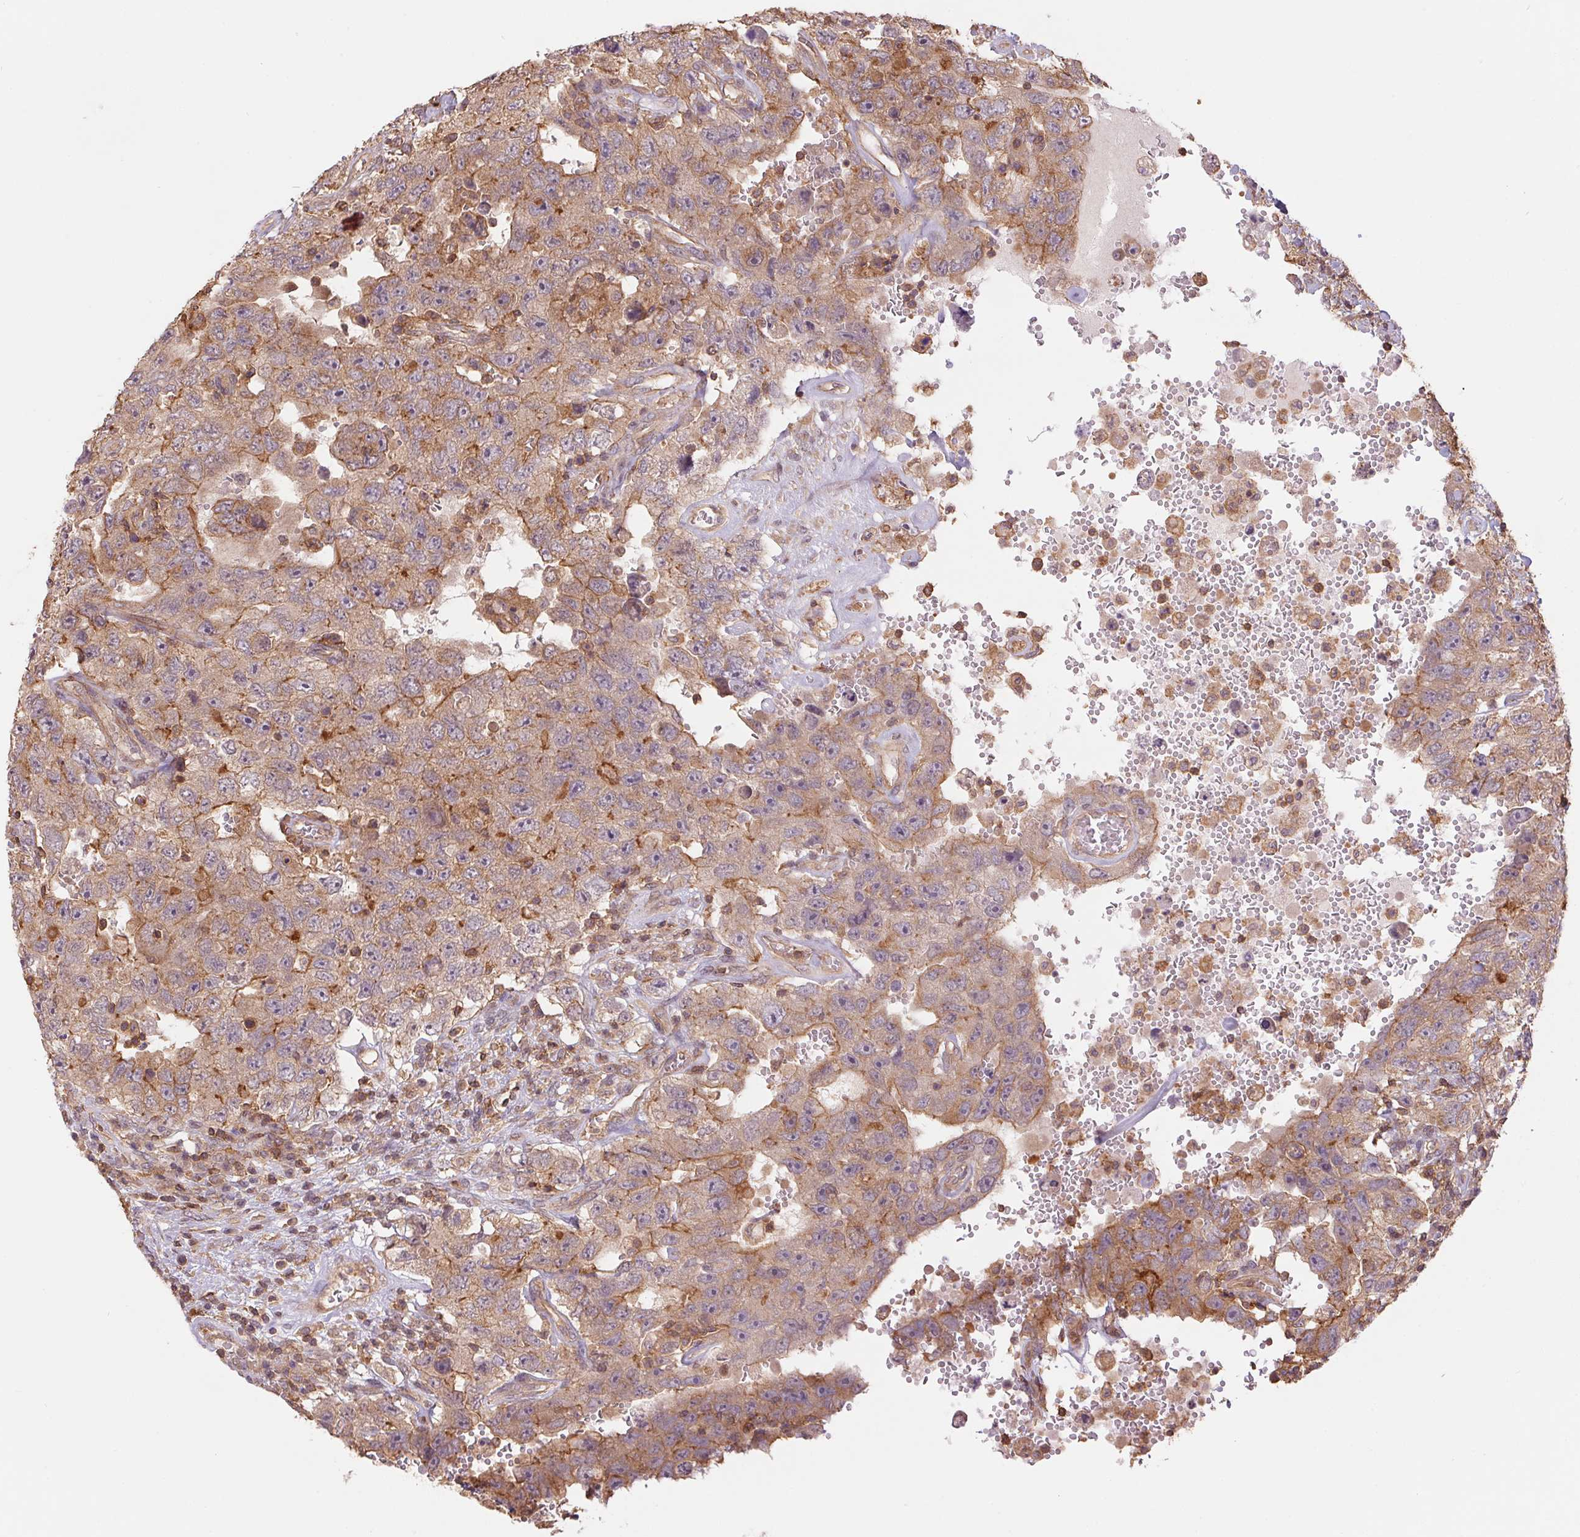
{"staining": {"intensity": "moderate", "quantity": ">75%", "location": "cytoplasmic/membranous"}, "tissue": "testis cancer", "cell_type": "Tumor cells", "image_type": "cancer", "snomed": [{"axis": "morphology", "description": "Carcinoma, Embryonal, NOS"}, {"axis": "topography", "description": "Testis"}], "caption": "Testis cancer stained for a protein (brown) demonstrates moderate cytoplasmic/membranous positive expression in about >75% of tumor cells.", "gene": "TUBA3D", "patient": {"sex": "male", "age": 26}}